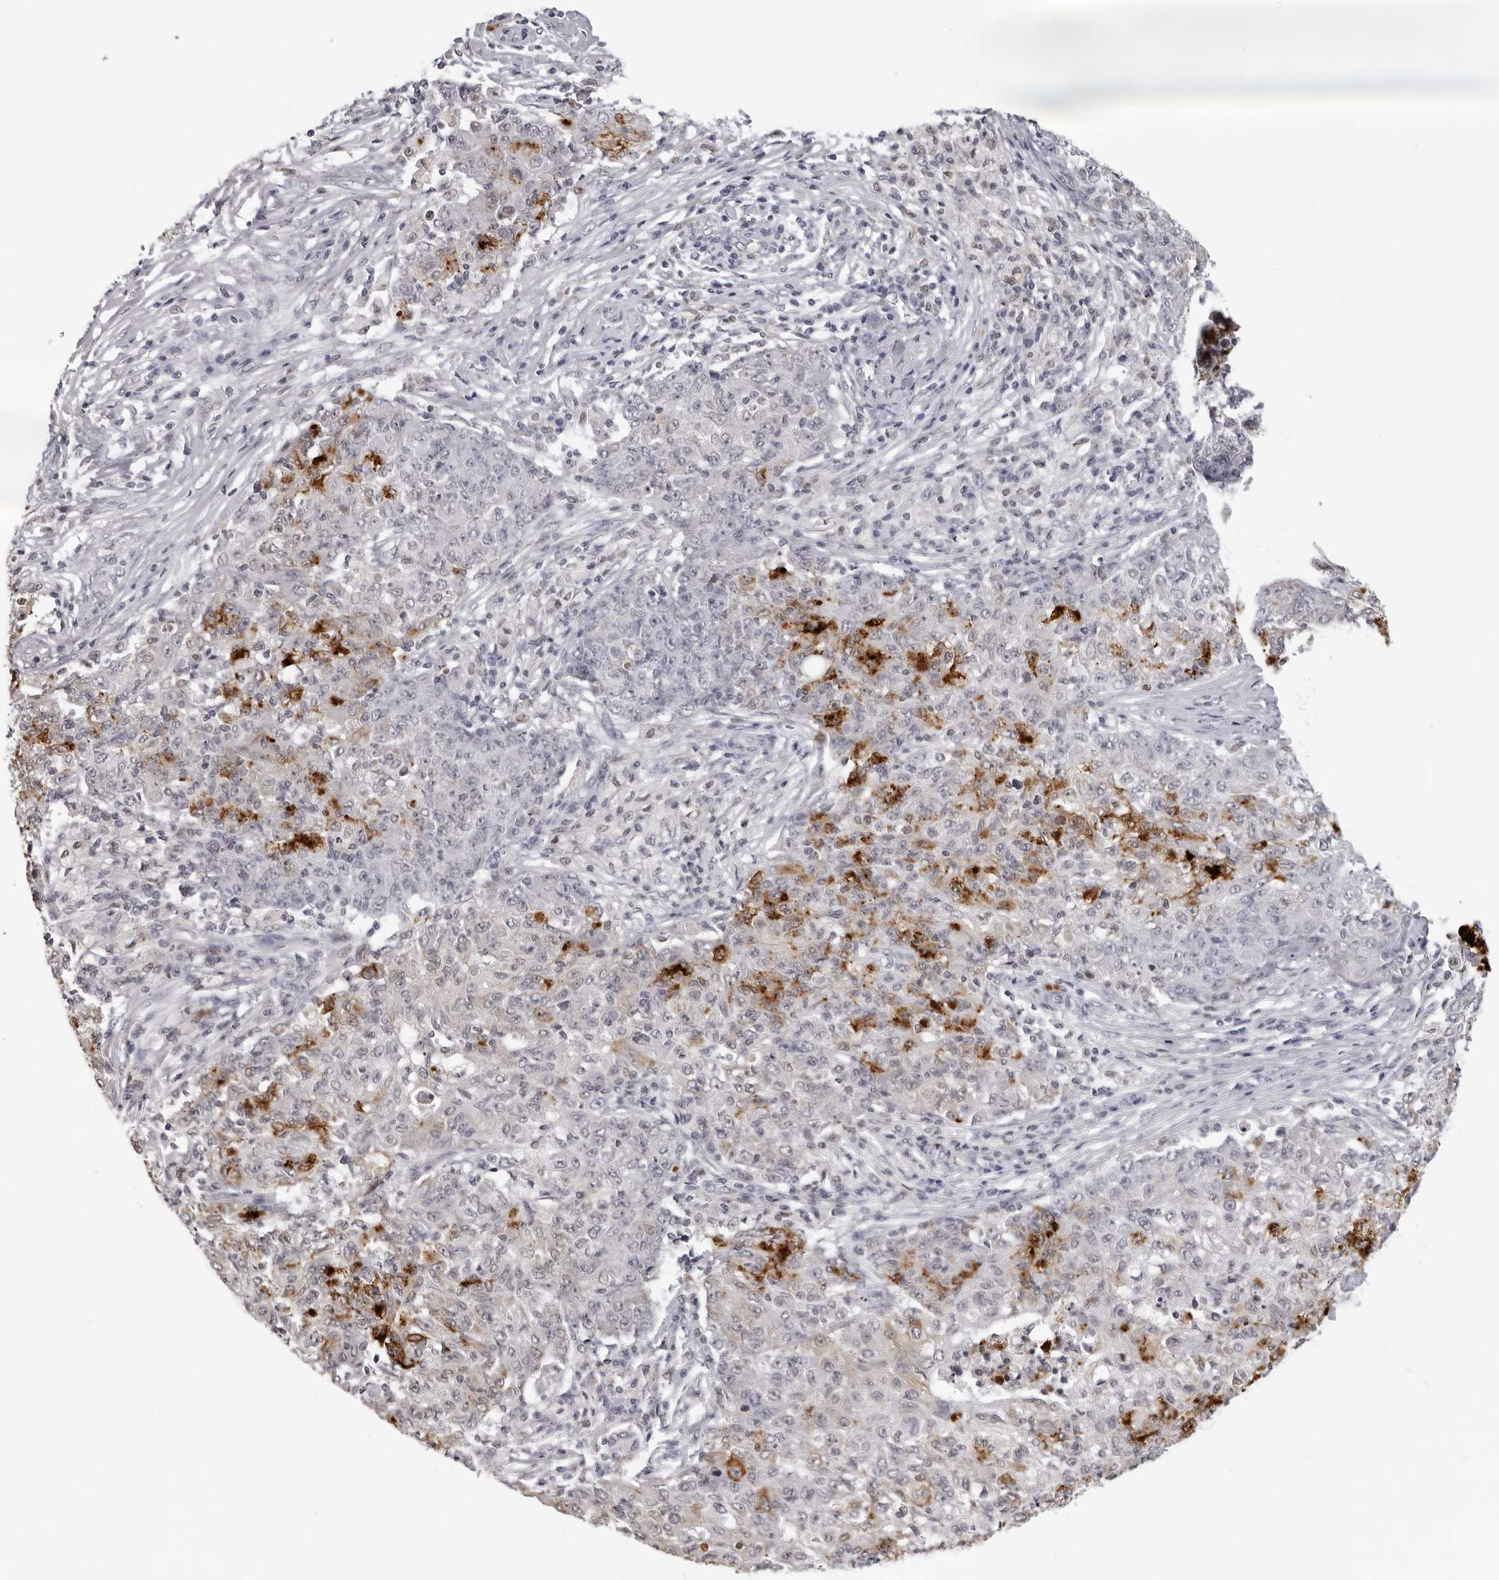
{"staining": {"intensity": "moderate", "quantity": "<25%", "location": "cytoplasmic/membranous"}, "tissue": "ovarian cancer", "cell_type": "Tumor cells", "image_type": "cancer", "snomed": [{"axis": "morphology", "description": "Carcinoma, endometroid"}, {"axis": "topography", "description": "Ovary"}], "caption": "A low amount of moderate cytoplasmic/membranous positivity is identified in about <25% of tumor cells in ovarian cancer (endometroid carcinoma) tissue. Nuclei are stained in blue.", "gene": "IL31", "patient": {"sex": "female", "age": 42}}